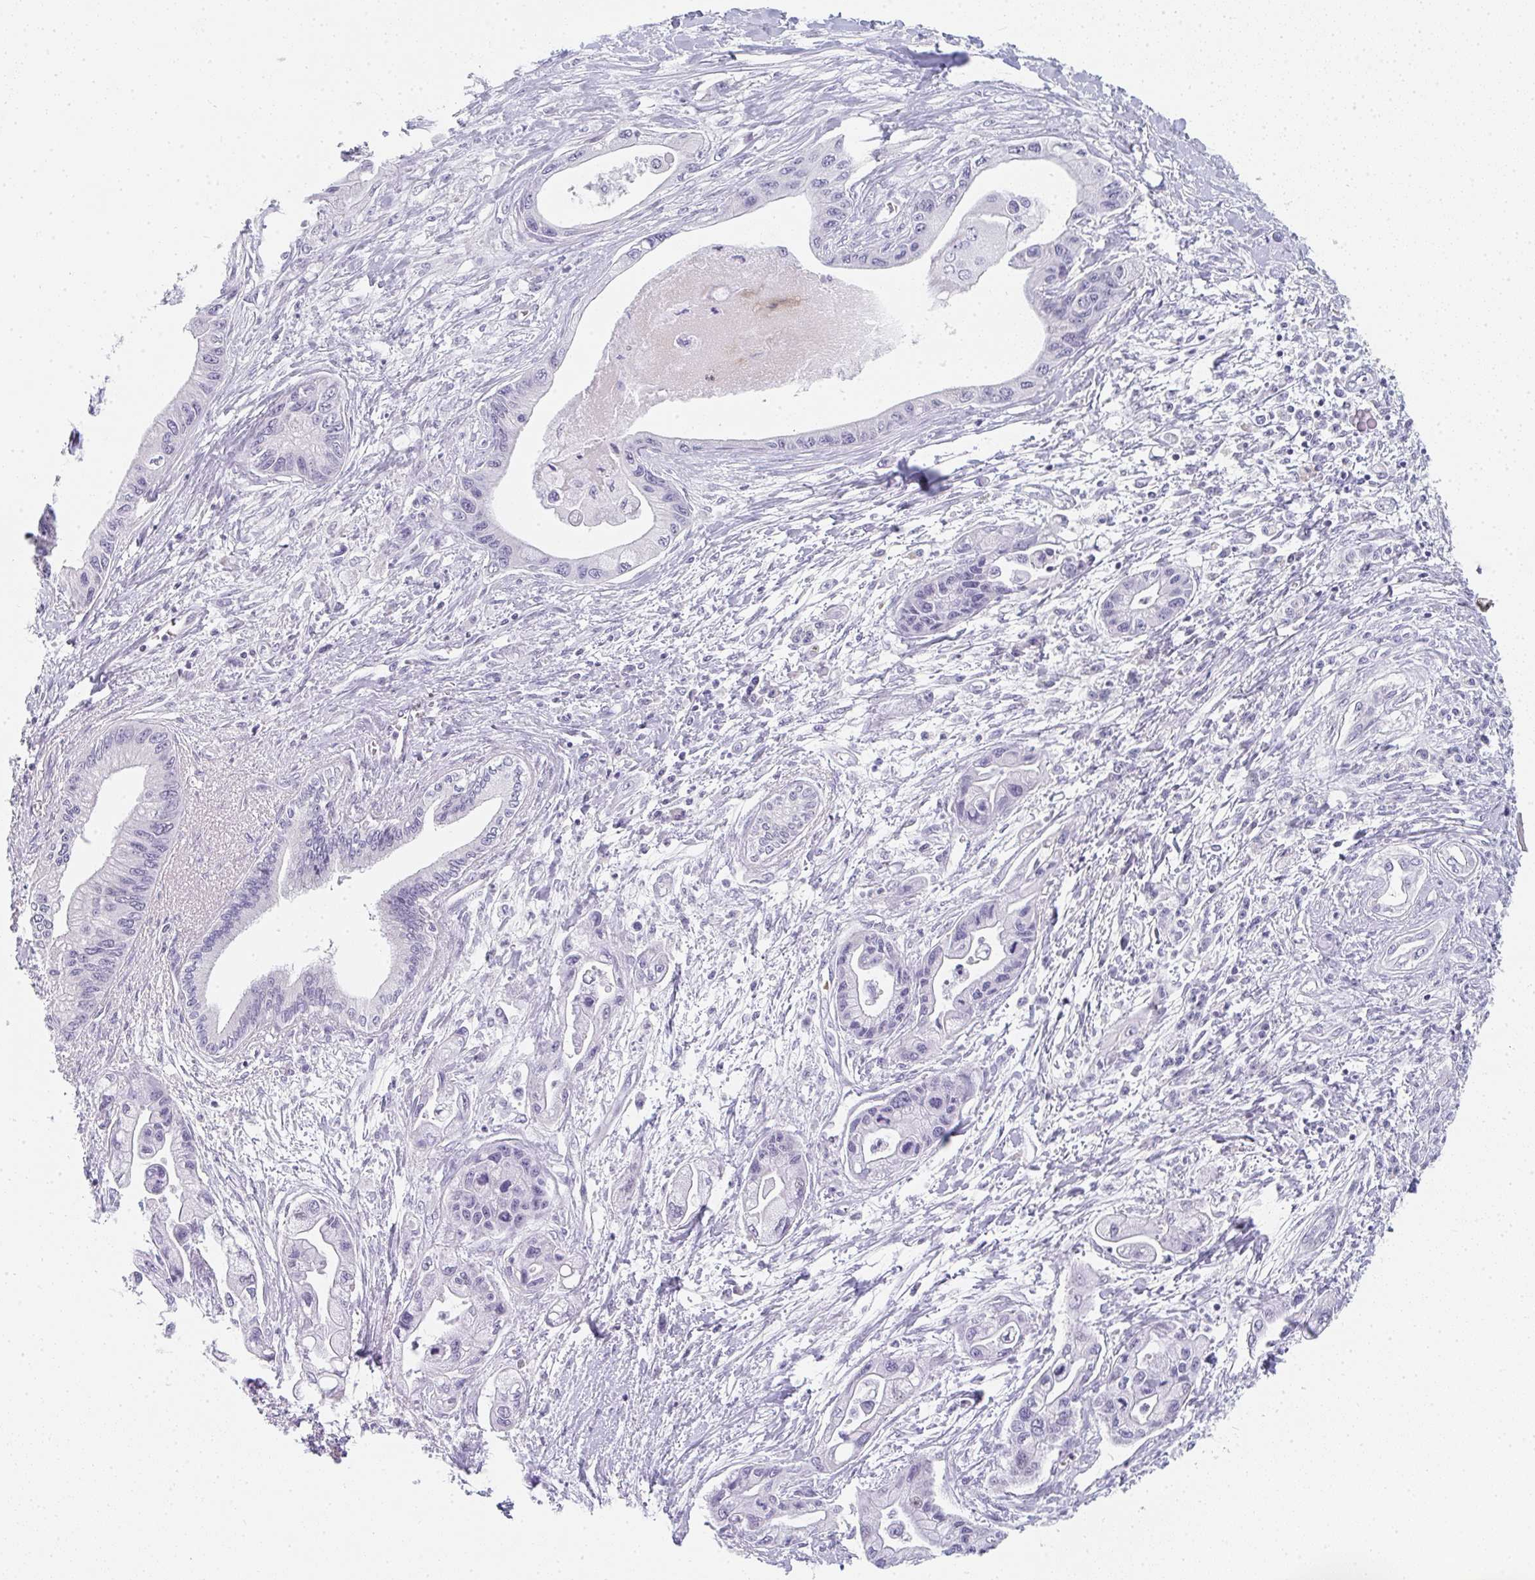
{"staining": {"intensity": "negative", "quantity": "none", "location": "none"}, "tissue": "pancreatic cancer", "cell_type": "Tumor cells", "image_type": "cancer", "snomed": [{"axis": "morphology", "description": "Adenocarcinoma, NOS"}, {"axis": "topography", "description": "Pancreas"}], "caption": "A micrograph of human pancreatic adenocarcinoma is negative for staining in tumor cells.", "gene": "NEU2", "patient": {"sex": "male", "age": 61}}